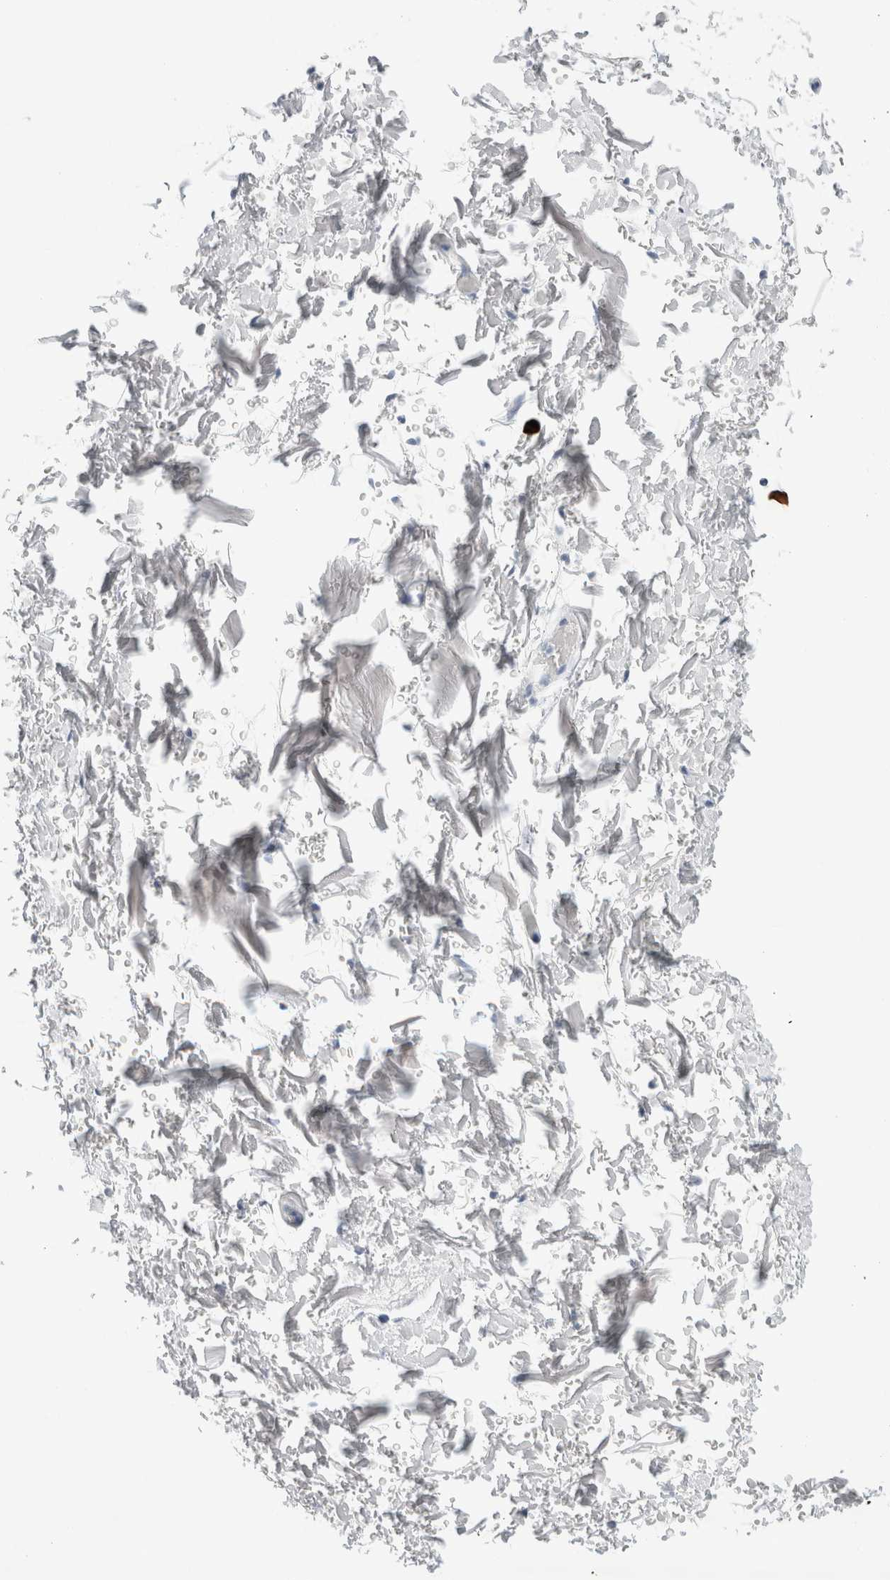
{"staining": {"intensity": "negative", "quantity": "none", "location": "none"}, "tissue": "adipose tissue", "cell_type": "Adipocytes", "image_type": "normal", "snomed": [{"axis": "morphology", "description": "Normal tissue, NOS"}, {"axis": "topography", "description": "Soft tissue"}], "caption": "This is an immunohistochemistry histopathology image of unremarkable human adipose tissue. There is no staining in adipocytes.", "gene": "SLC22A12", "patient": {"sex": "male", "age": 72}}